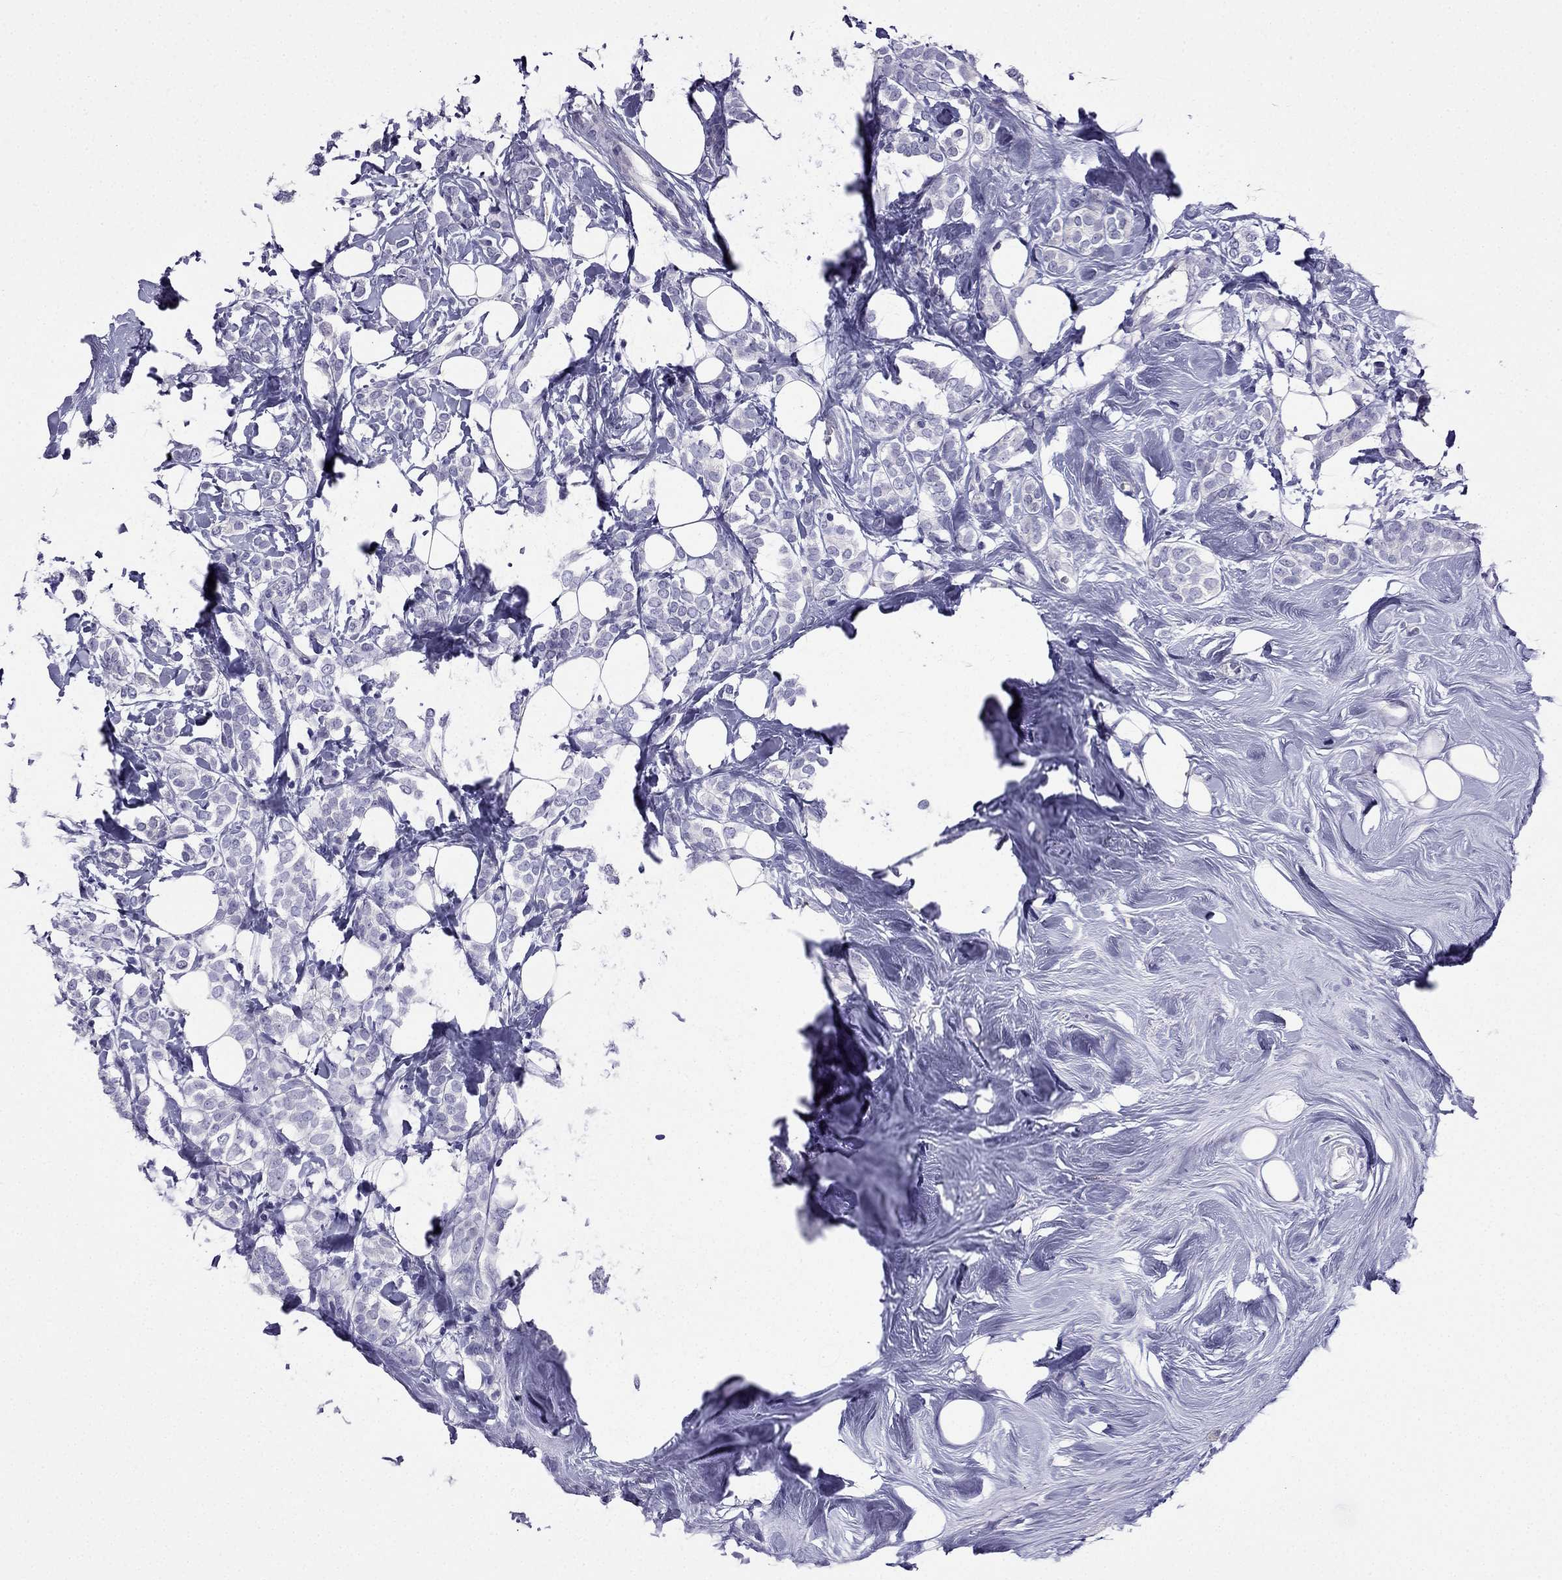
{"staining": {"intensity": "negative", "quantity": "none", "location": "none"}, "tissue": "breast cancer", "cell_type": "Tumor cells", "image_type": "cancer", "snomed": [{"axis": "morphology", "description": "Lobular carcinoma"}, {"axis": "topography", "description": "Breast"}], "caption": "Immunohistochemistry (IHC) photomicrograph of human breast cancer (lobular carcinoma) stained for a protein (brown), which reveals no positivity in tumor cells. (Immunohistochemistry, brightfield microscopy, high magnification).", "gene": "KCNJ10", "patient": {"sex": "female", "age": 49}}